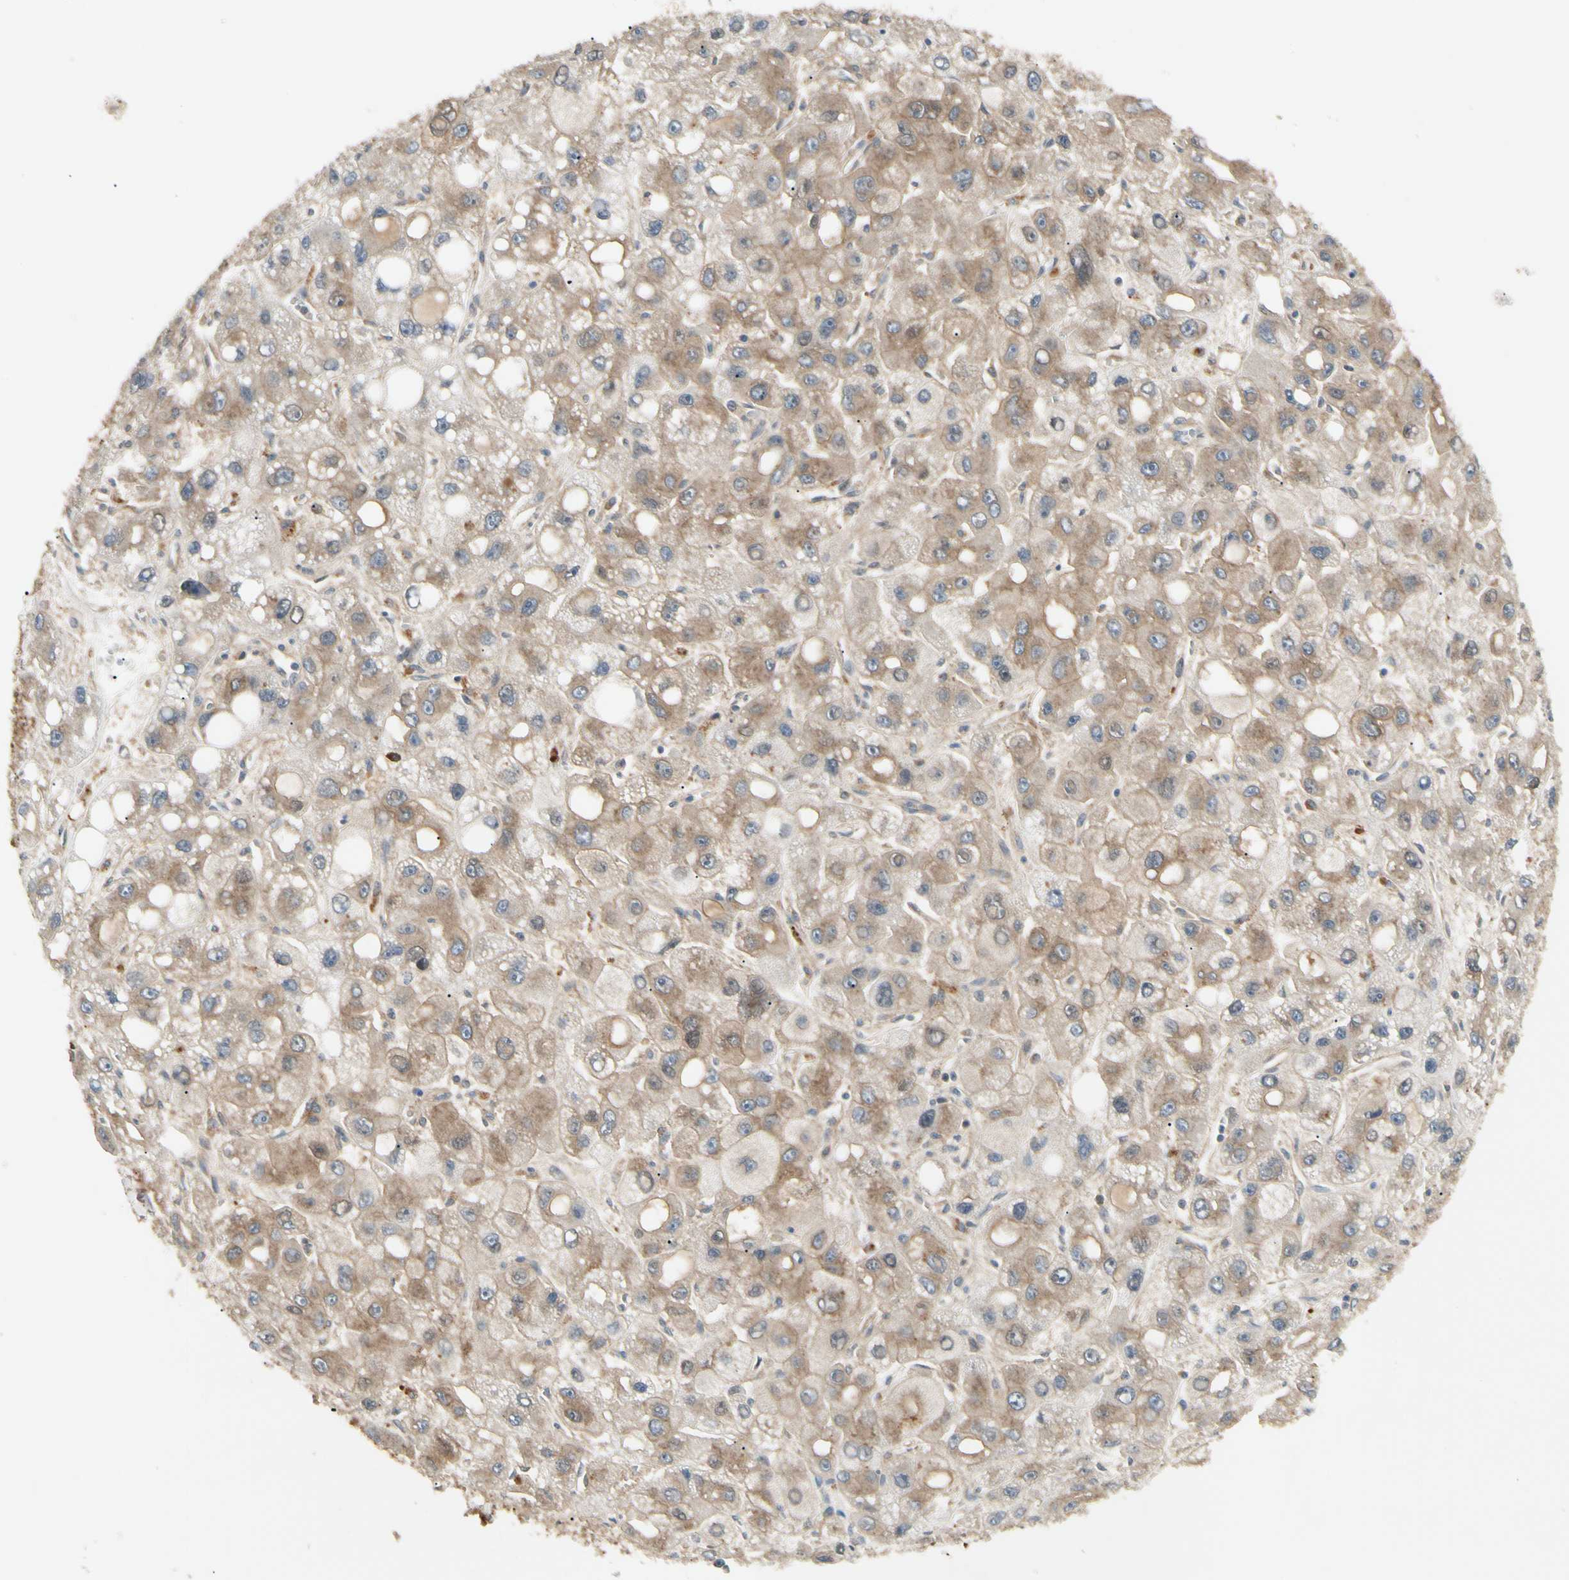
{"staining": {"intensity": "moderate", "quantity": ">75%", "location": "cytoplasmic/membranous"}, "tissue": "liver cancer", "cell_type": "Tumor cells", "image_type": "cancer", "snomed": [{"axis": "morphology", "description": "Carcinoma, Hepatocellular, NOS"}, {"axis": "topography", "description": "Liver"}], "caption": "Immunohistochemistry staining of liver cancer, which reveals medium levels of moderate cytoplasmic/membranous positivity in about >75% of tumor cells indicating moderate cytoplasmic/membranous protein positivity. The staining was performed using DAB (3,3'-diaminobenzidine) (brown) for protein detection and nuclei were counterstained in hematoxylin (blue).", "gene": "NME1-NME2", "patient": {"sex": "male", "age": 55}}